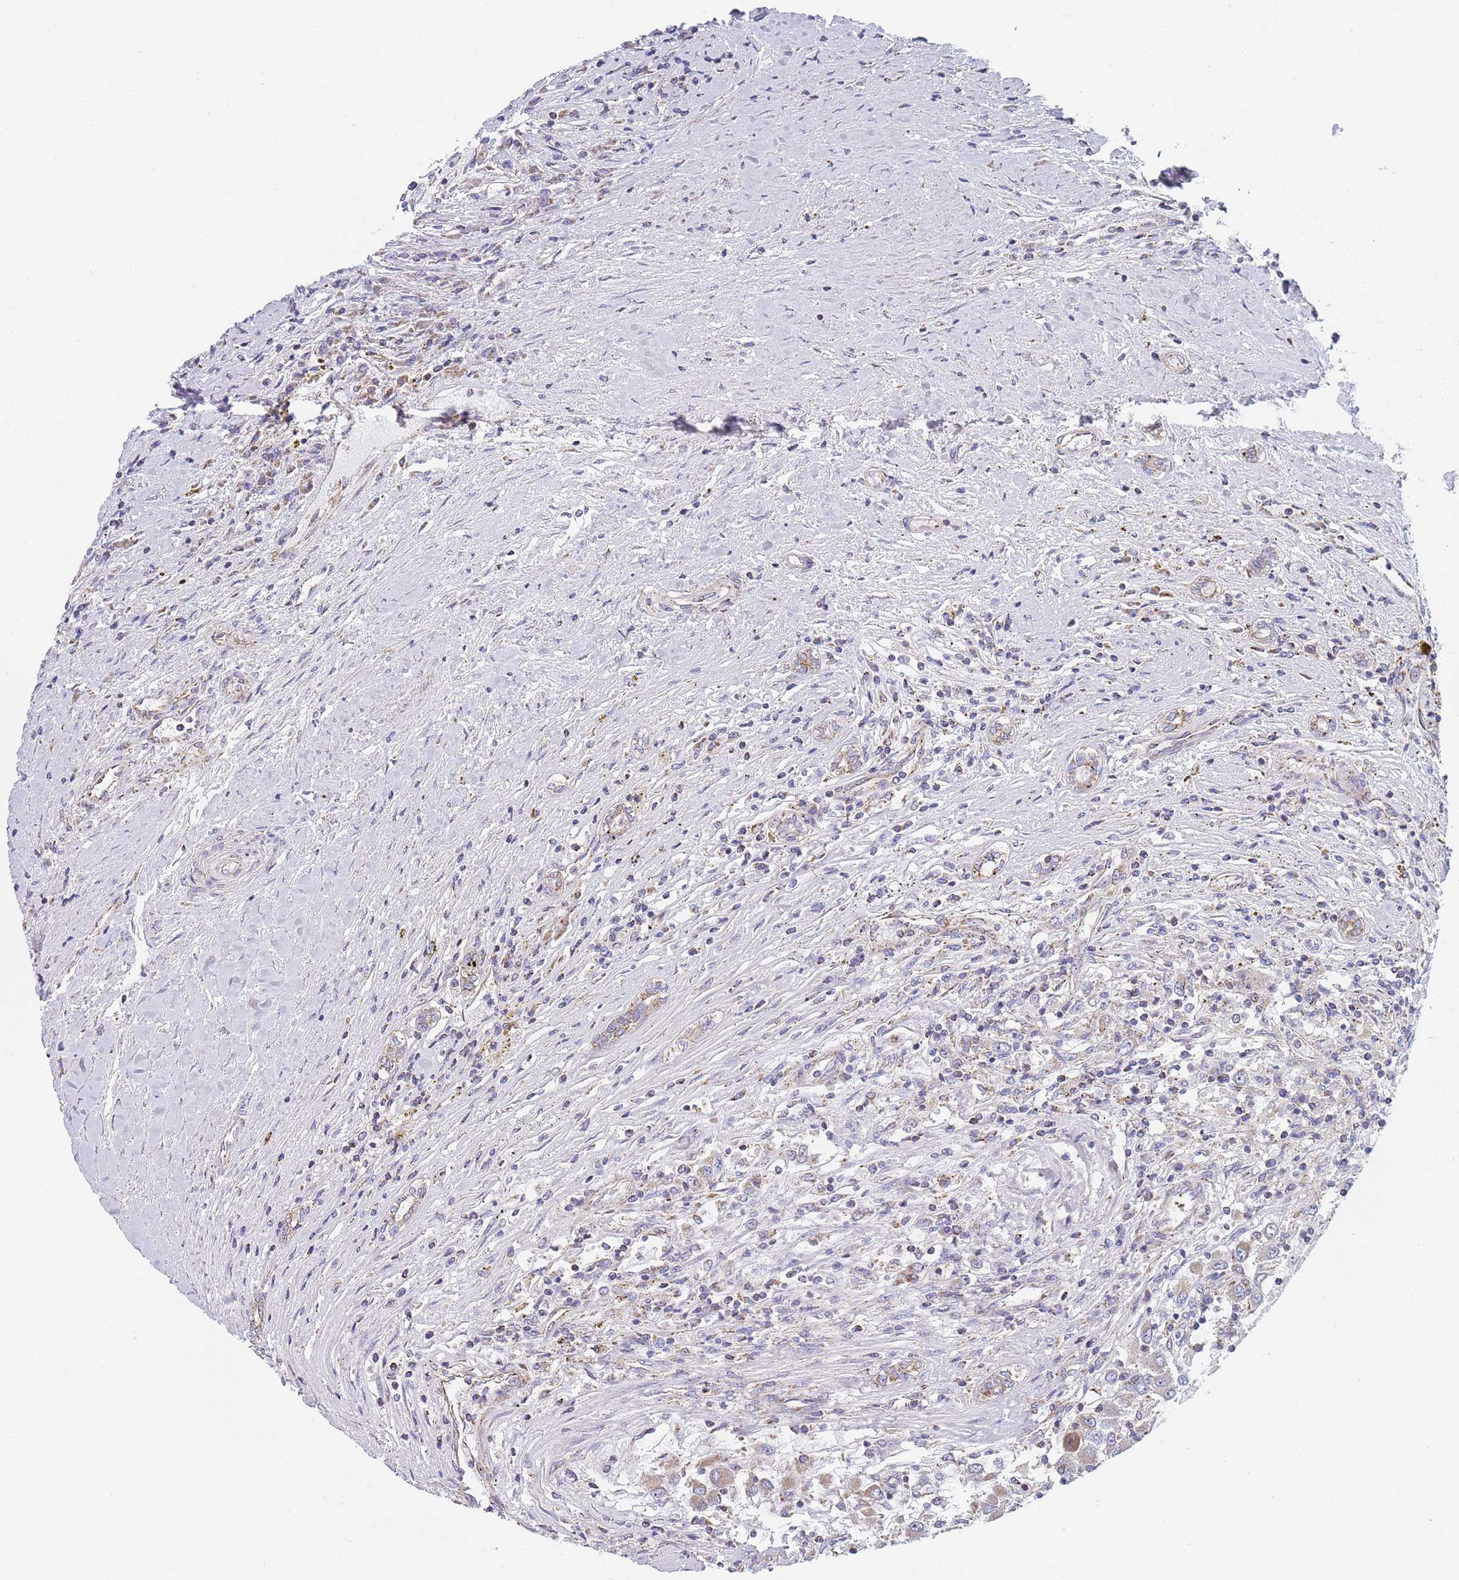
{"staining": {"intensity": "weak", "quantity": "<25%", "location": "cytoplasmic/membranous"}, "tissue": "renal cancer", "cell_type": "Tumor cells", "image_type": "cancer", "snomed": [{"axis": "morphology", "description": "Adenocarcinoma, NOS"}, {"axis": "topography", "description": "Kidney"}], "caption": "Adenocarcinoma (renal) was stained to show a protein in brown. There is no significant expression in tumor cells. Nuclei are stained in blue.", "gene": "PWWP3A", "patient": {"sex": "female", "age": 67}}